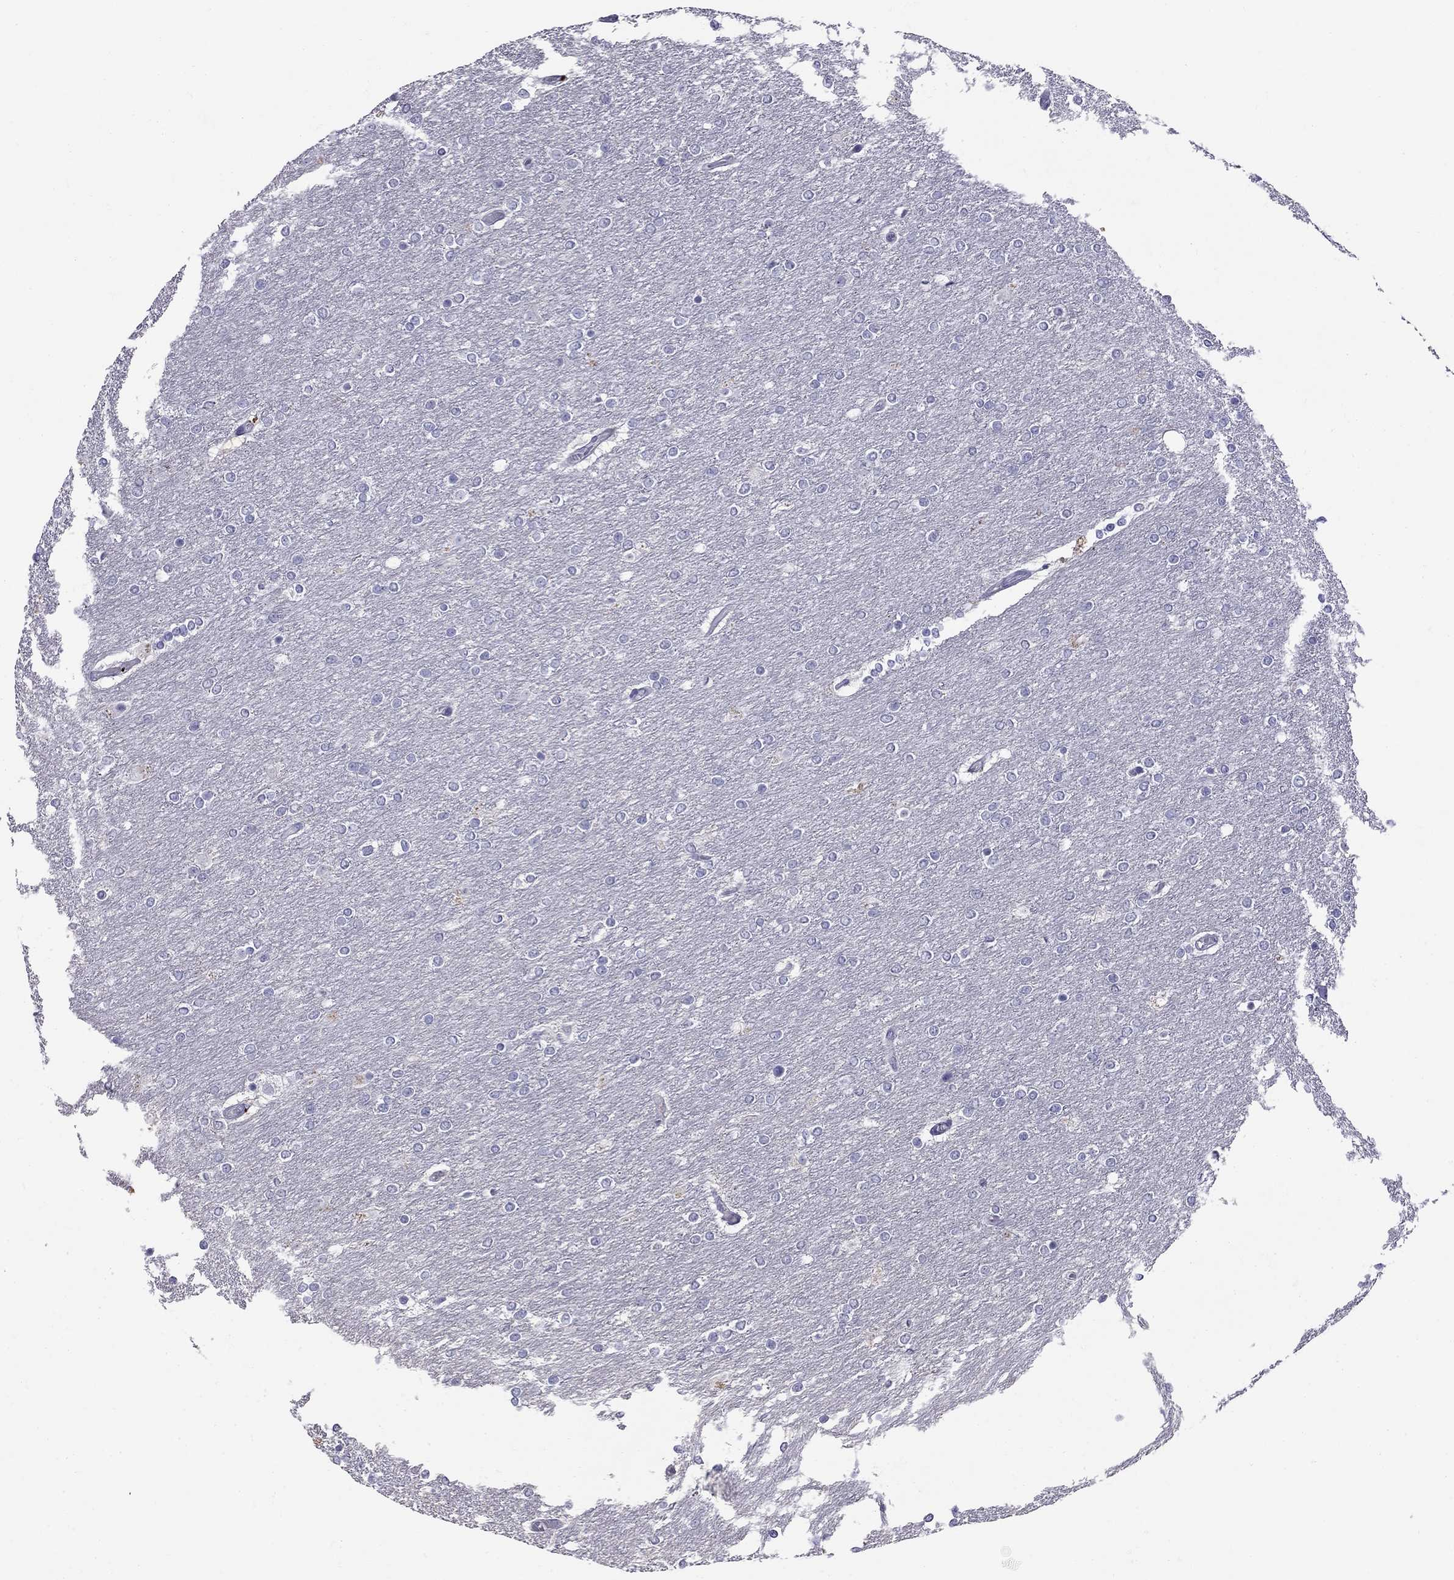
{"staining": {"intensity": "negative", "quantity": "none", "location": "none"}, "tissue": "glioma", "cell_type": "Tumor cells", "image_type": "cancer", "snomed": [{"axis": "morphology", "description": "Glioma, malignant, High grade"}, {"axis": "topography", "description": "Brain"}], "caption": "High power microscopy photomicrograph of an IHC image of glioma, revealing no significant staining in tumor cells. (Stains: DAB (3,3'-diaminobenzidine) immunohistochemistry (IHC) with hematoxylin counter stain, Microscopy: brightfield microscopy at high magnification).", "gene": "CFAP91", "patient": {"sex": "female", "age": 61}}